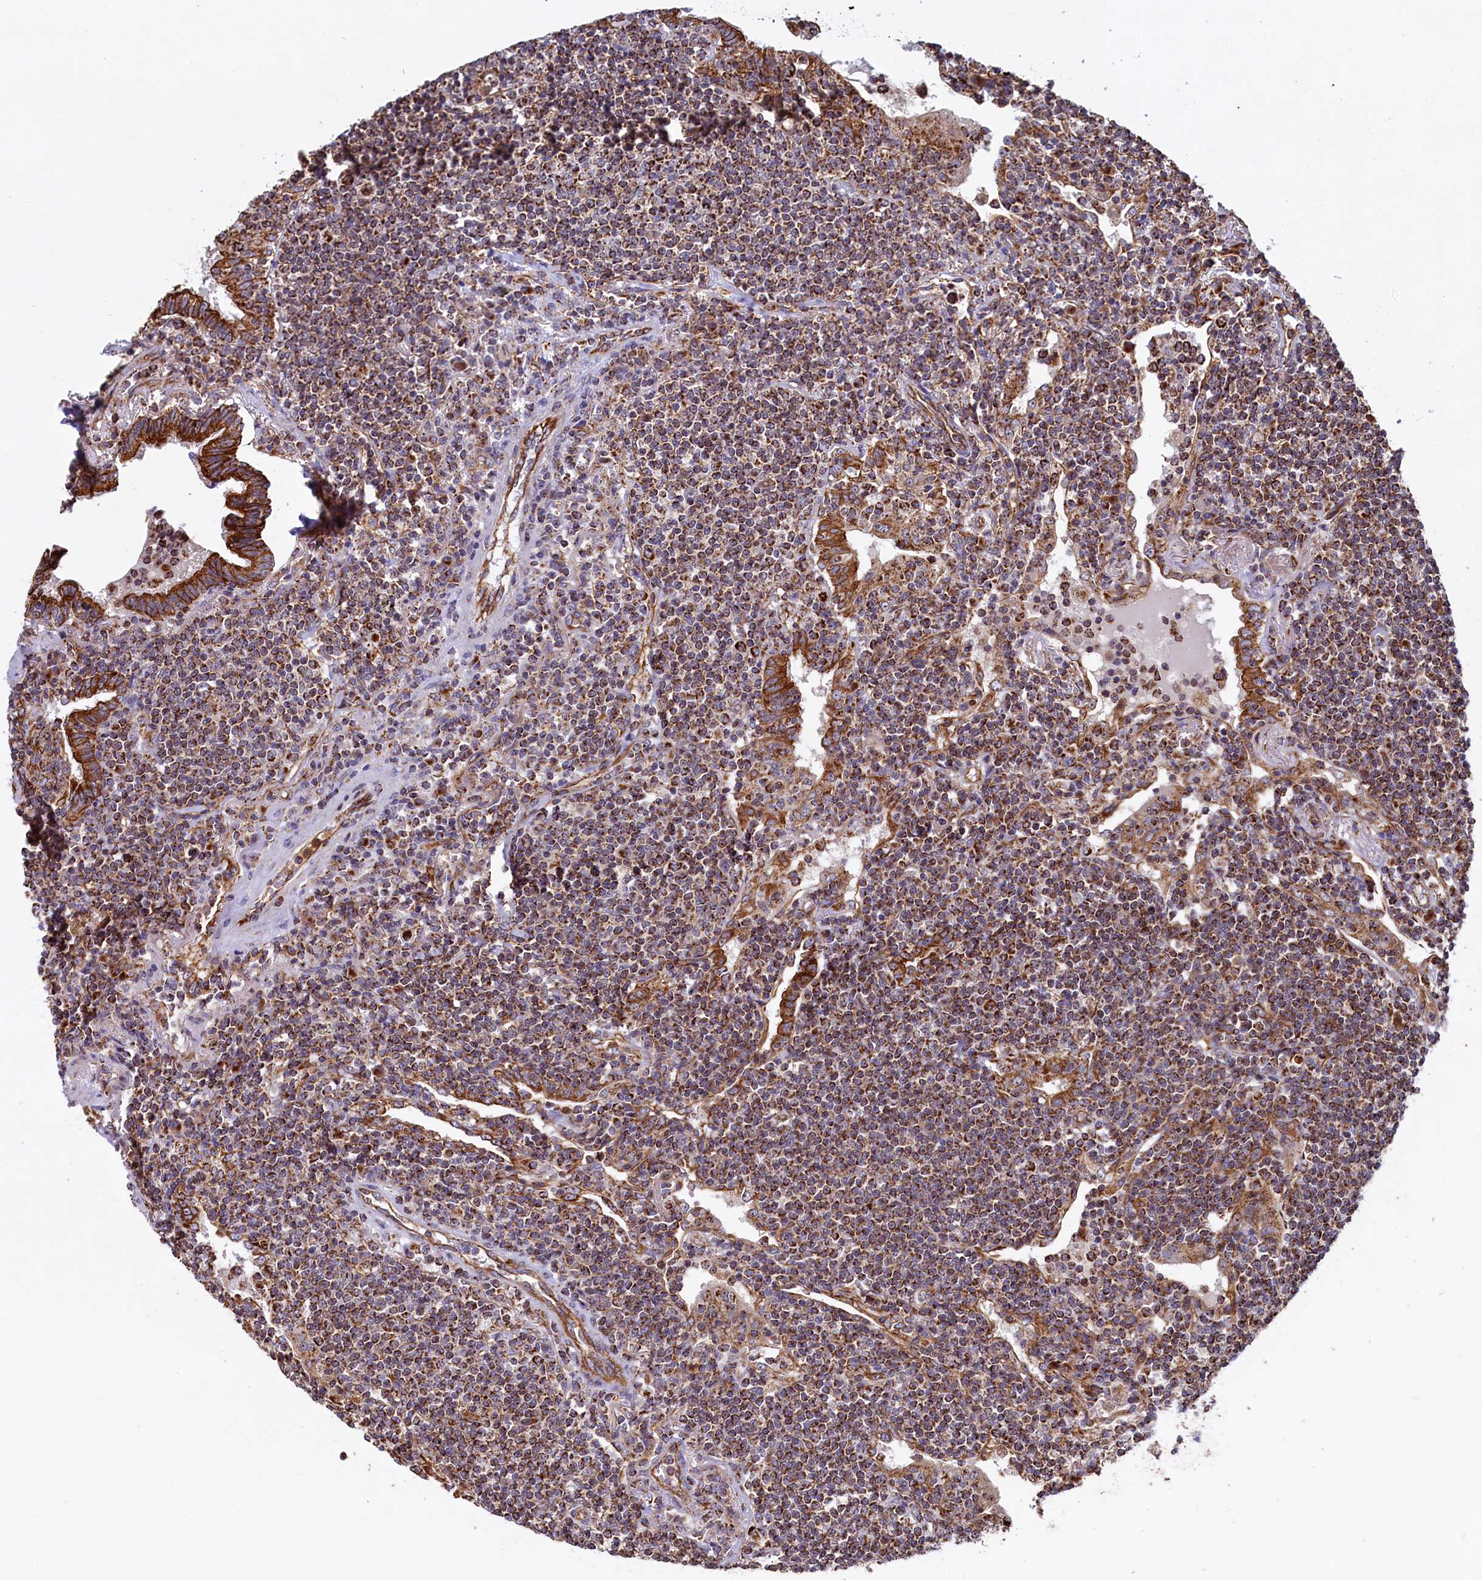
{"staining": {"intensity": "moderate", "quantity": ">75%", "location": "cytoplasmic/membranous"}, "tissue": "lymphoma", "cell_type": "Tumor cells", "image_type": "cancer", "snomed": [{"axis": "morphology", "description": "Malignant lymphoma, non-Hodgkin's type, Low grade"}, {"axis": "topography", "description": "Lung"}], "caption": "Human malignant lymphoma, non-Hodgkin's type (low-grade) stained with a brown dye reveals moderate cytoplasmic/membranous positive expression in about >75% of tumor cells.", "gene": "UBE3B", "patient": {"sex": "female", "age": 71}}